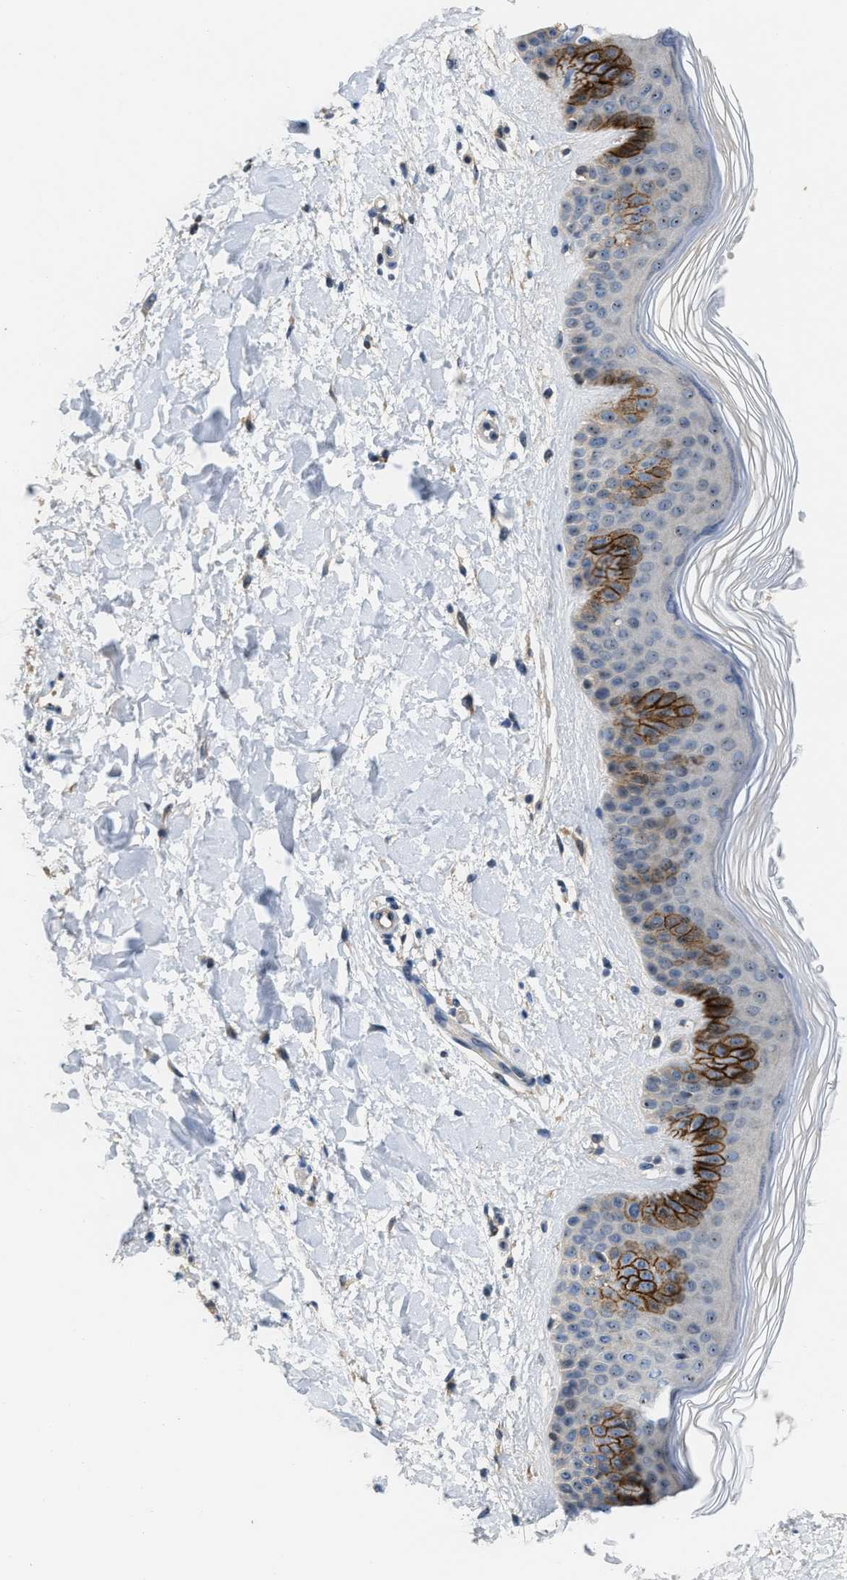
{"staining": {"intensity": "weak", "quantity": ">75%", "location": "cytoplasmic/membranous,nuclear"}, "tissue": "skin", "cell_type": "Fibroblasts", "image_type": "normal", "snomed": [{"axis": "morphology", "description": "Normal tissue, NOS"}, {"axis": "morphology", "description": "Malignant melanoma, Metastatic site"}, {"axis": "topography", "description": "Skin"}], "caption": "Skin stained with immunohistochemistry demonstrates weak cytoplasmic/membranous,nuclear expression in approximately >75% of fibroblasts. The protein of interest is shown in brown color, while the nuclei are stained blue.", "gene": "ZNF783", "patient": {"sex": "male", "age": 41}}